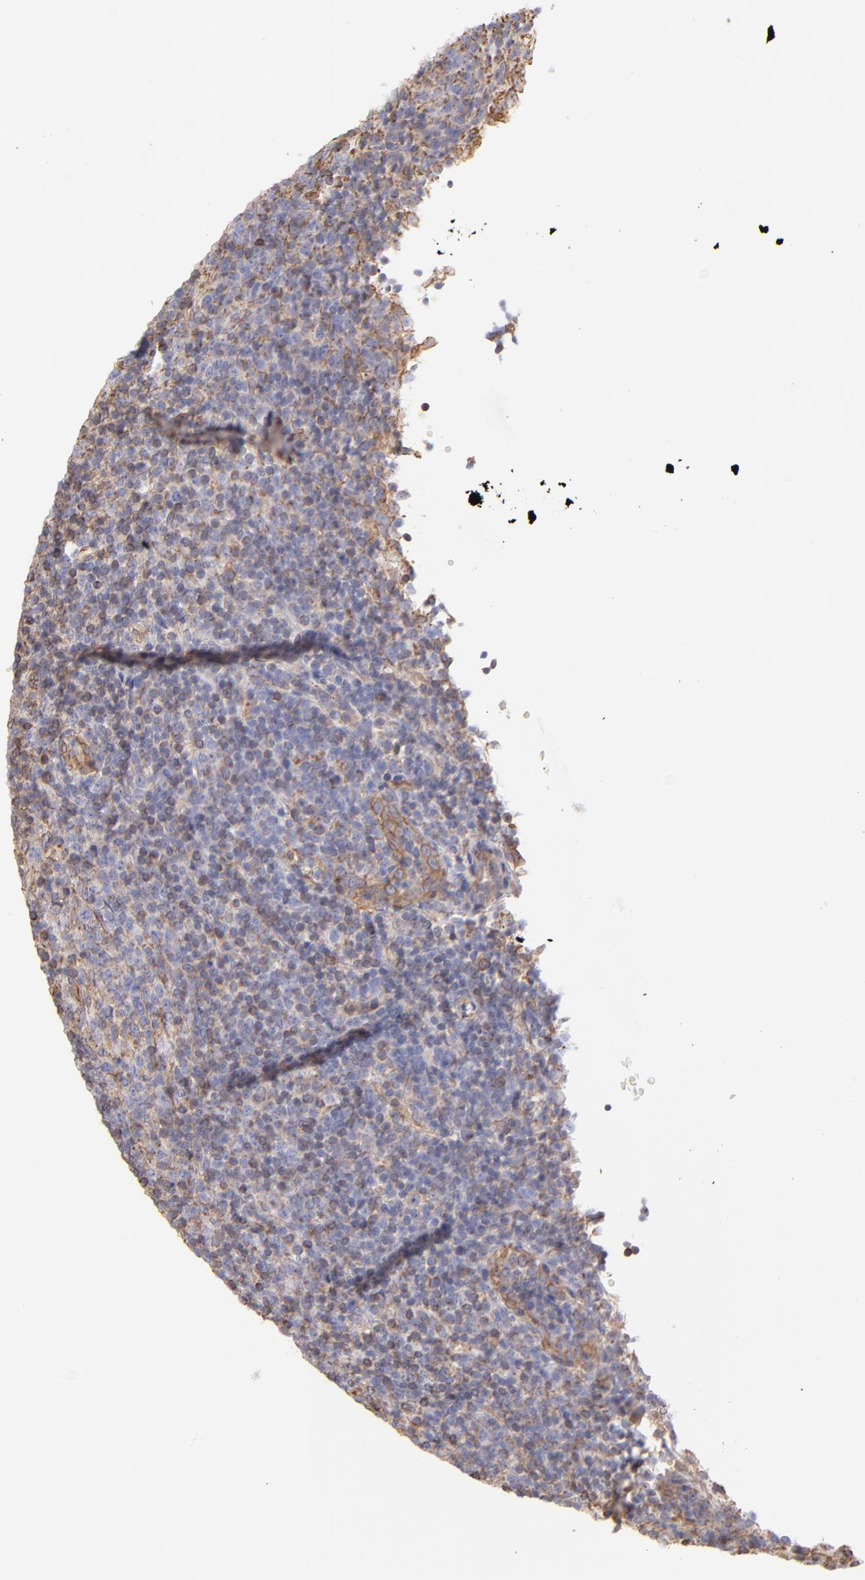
{"staining": {"intensity": "moderate", "quantity": "25%-75%", "location": "cytoplasmic/membranous"}, "tissue": "lymphoma", "cell_type": "Tumor cells", "image_type": "cancer", "snomed": [{"axis": "morphology", "description": "Malignant lymphoma, non-Hodgkin's type, Low grade"}, {"axis": "topography", "description": "Lymph node"}], "caption": "Immunohistochemical staining of malignant lymphoma, non-Hodgkin's type (low-grade) displays medium levels of moderate cytoplasmic/membranous protein staining in approximately 25%-75% of tumor cells.", "gene": "PLEC", "patient": {"sex": "male", "age": 70}}